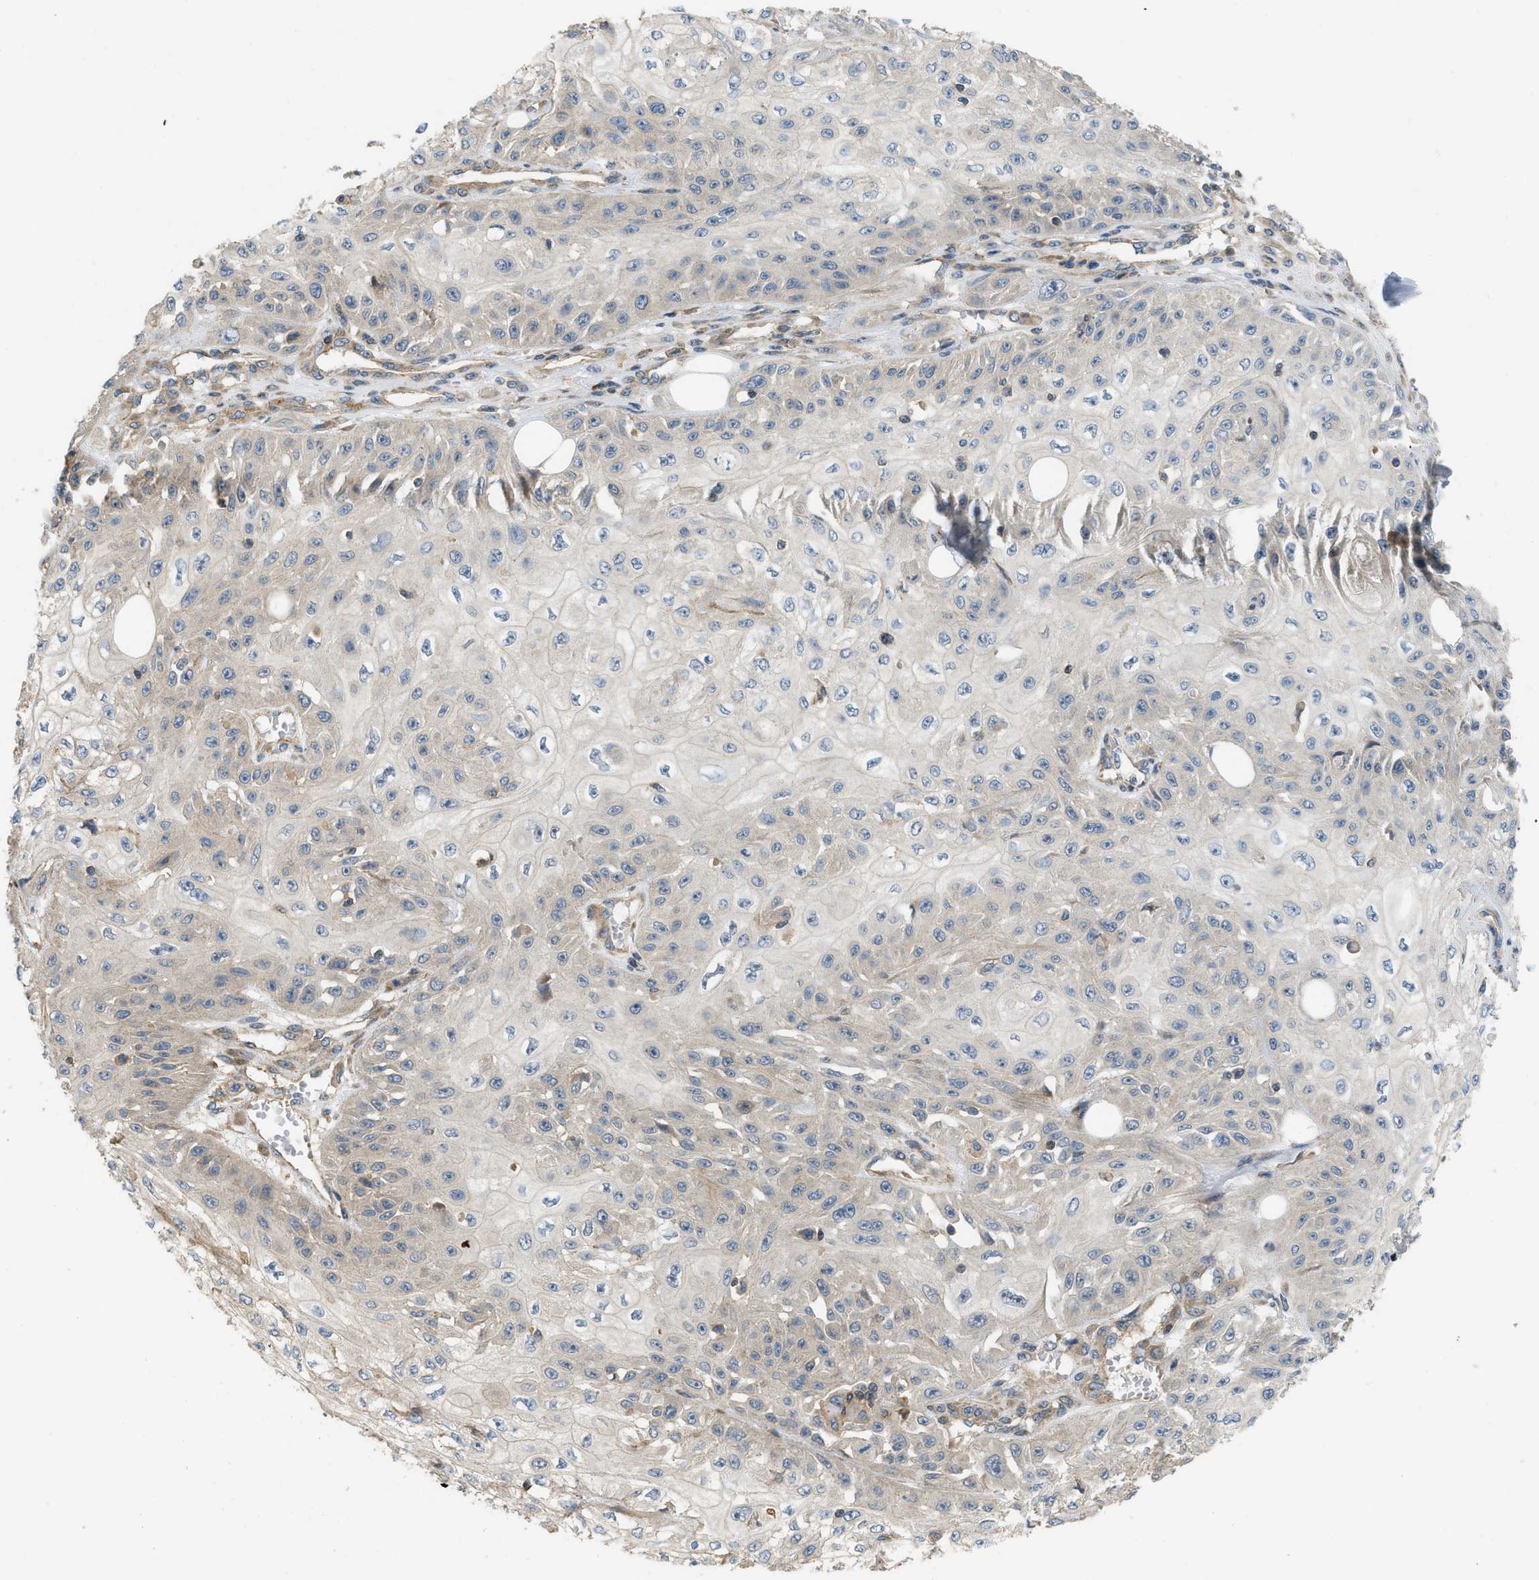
{"staining": {"intensity": "weak", "quantity": "25%-75%", "location": "cytoplasmic/membranous"}, "tissue": "skin cancer", "cell_type": "Tumor cells", "image_type": "cancer", "snomed": [{"axis": "morphology", "description": "Squamous cell carcinoma, NOS"}, {"axis": "morphology", "description": "Squamous cell carcinoma, metastatic, NOS"}, {"axis": "topography", "description": "Skin"}, {"axis": "topography", "description": "Lymph node"}], "caption": "Skin metastatic squamous cell carcinoma stained with a protein marker displays weak staining in tumor cells.", "gene": "BTN3A2", "patient": {"sex": "male", "age": 75}}